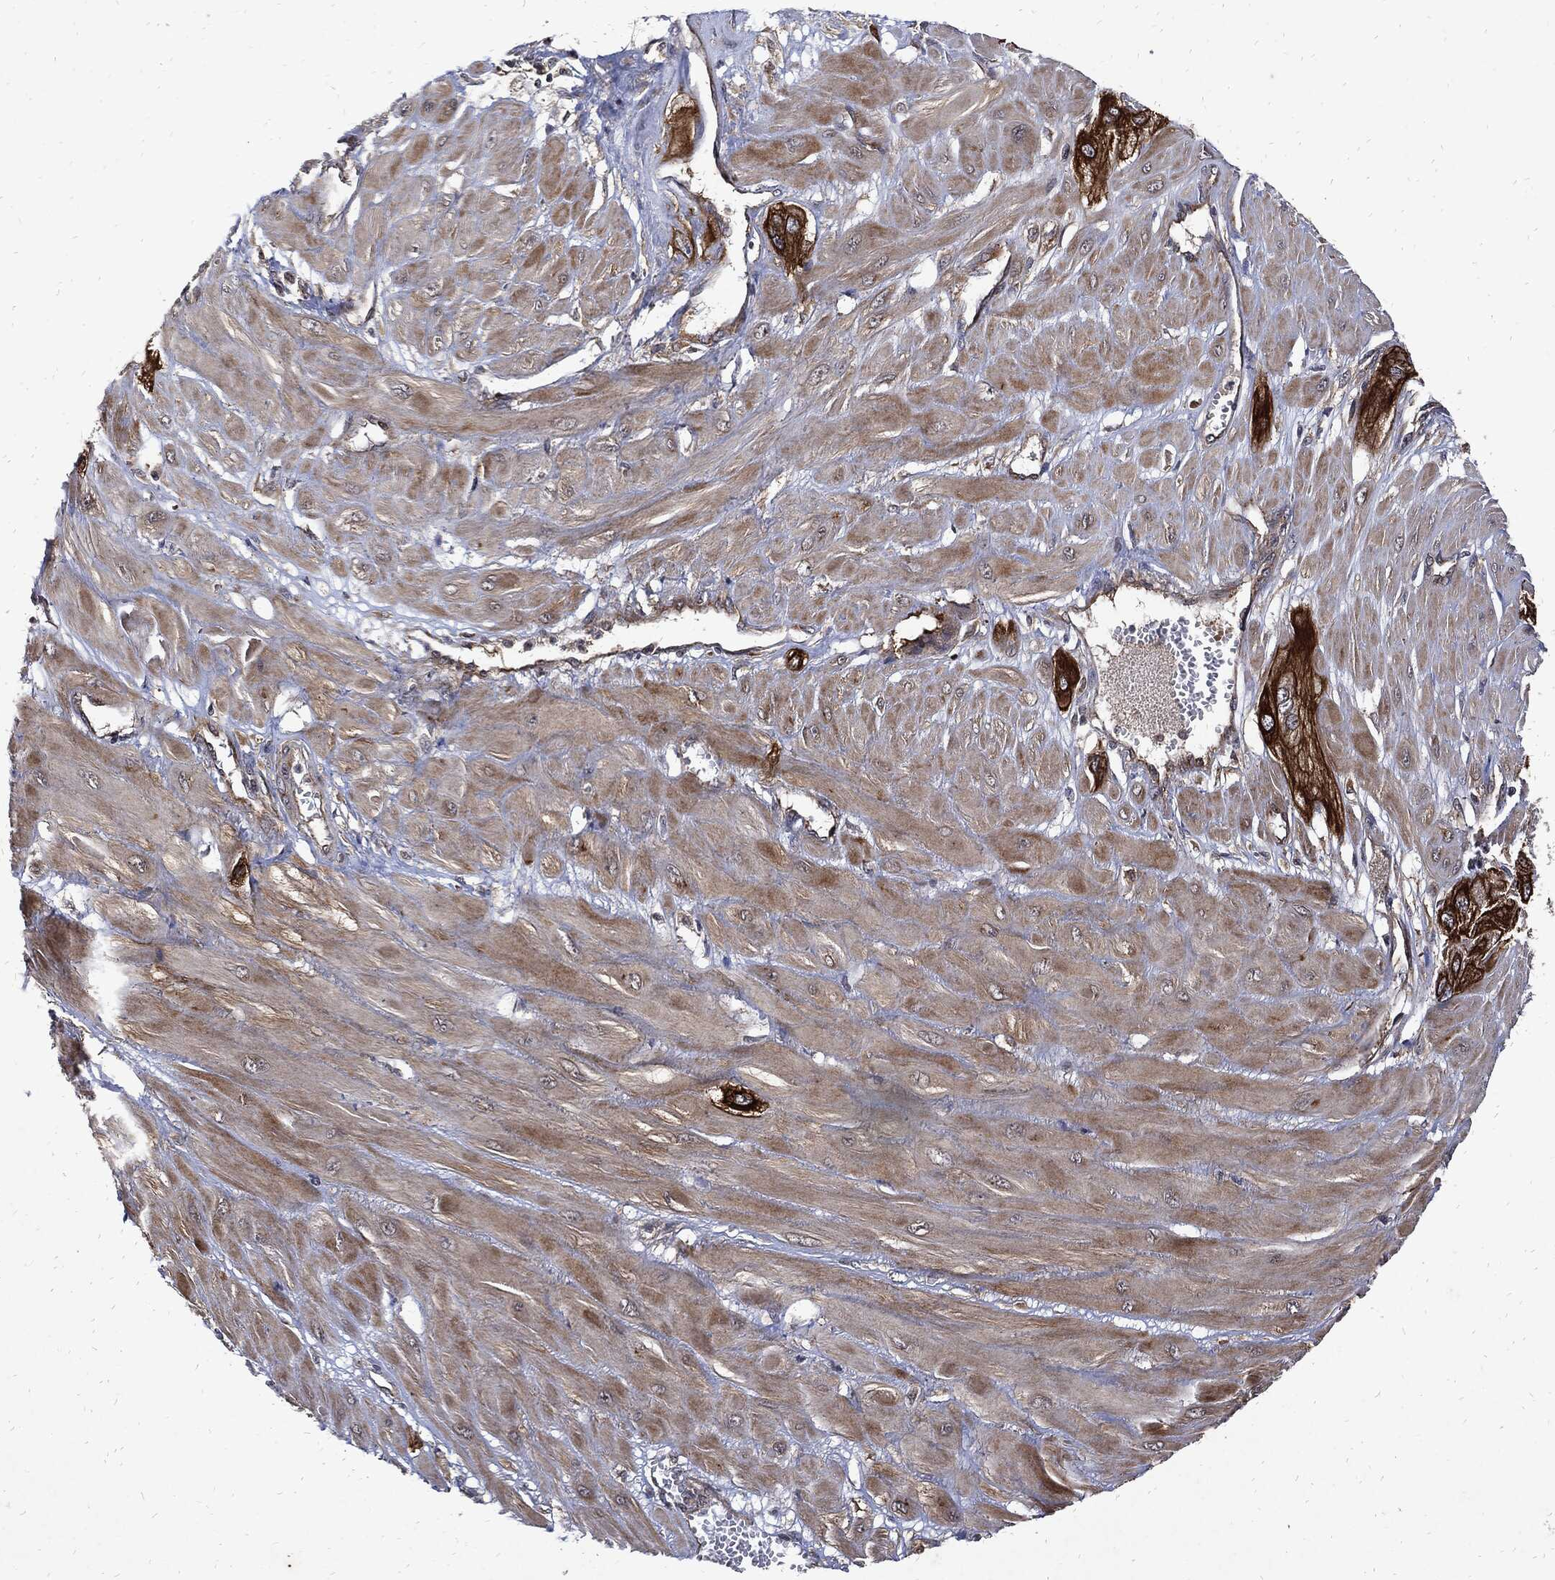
{"staining": {"intensity": "strong", "quantity": ">75%", "location": "cytoplasmic/membranous"}, "tissue": "cervical cancer", "cell_type": "Tumor cells", "image_type": "cancer", "snomed": [{"axis": "morphology", "description": "Squamous cell carcinoma, NOS"}, {"axis": "topography", "description": "Cervix"}], "caption": "Immunohistochemical staining of cervical cancer (squamous cell carcinoma) demonstrates strong cytoplasmic/membranous protein expression in about >75% of tumor cells.", "gene": "DCTN1", "patient": {"sex": "female", "age": 34}}